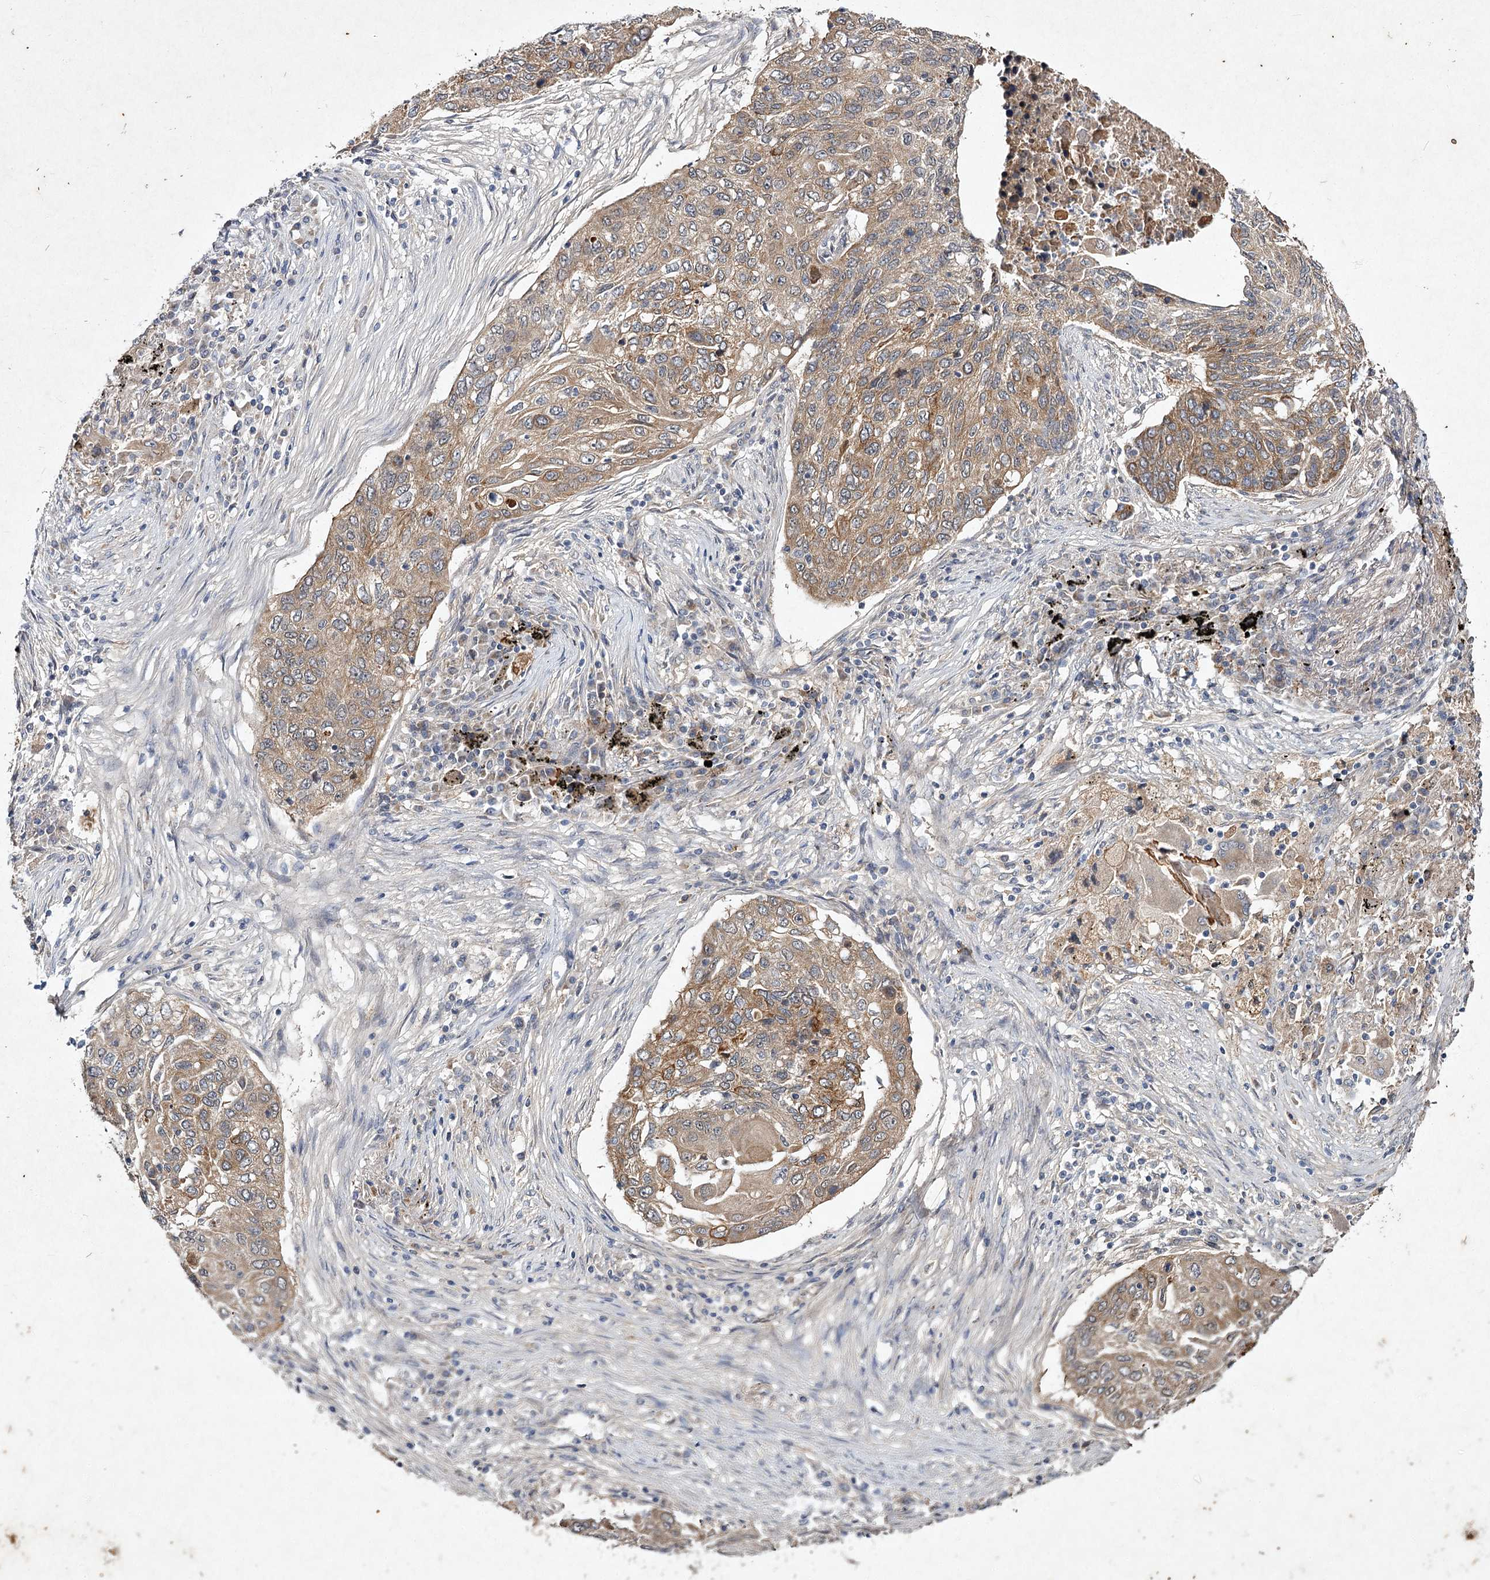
{"staining": {"intensity": "moderate", "quantity": "25%-75%", "location": "cytoplasmic/membranous"}, "tissue": "lung cancer", "cell_type": "Tumor cells", "image_type": "cancer", "snomed": [{"axis": "morphology", "description": "Squamous cell carcinoma, NOS"}, {"axis": "topography", "description": "Lung"}], "caption": "Tumor cells reveal moderate cytoplasmic/membranous positivity in about 25%-75% of cells in lung cancer. (DAB (3,3'-diaminobenzidine) IHC with brightfield microscopy, high magnification).", "gene": "MFN1", "patient": {"sex": "female", "age": 63}}